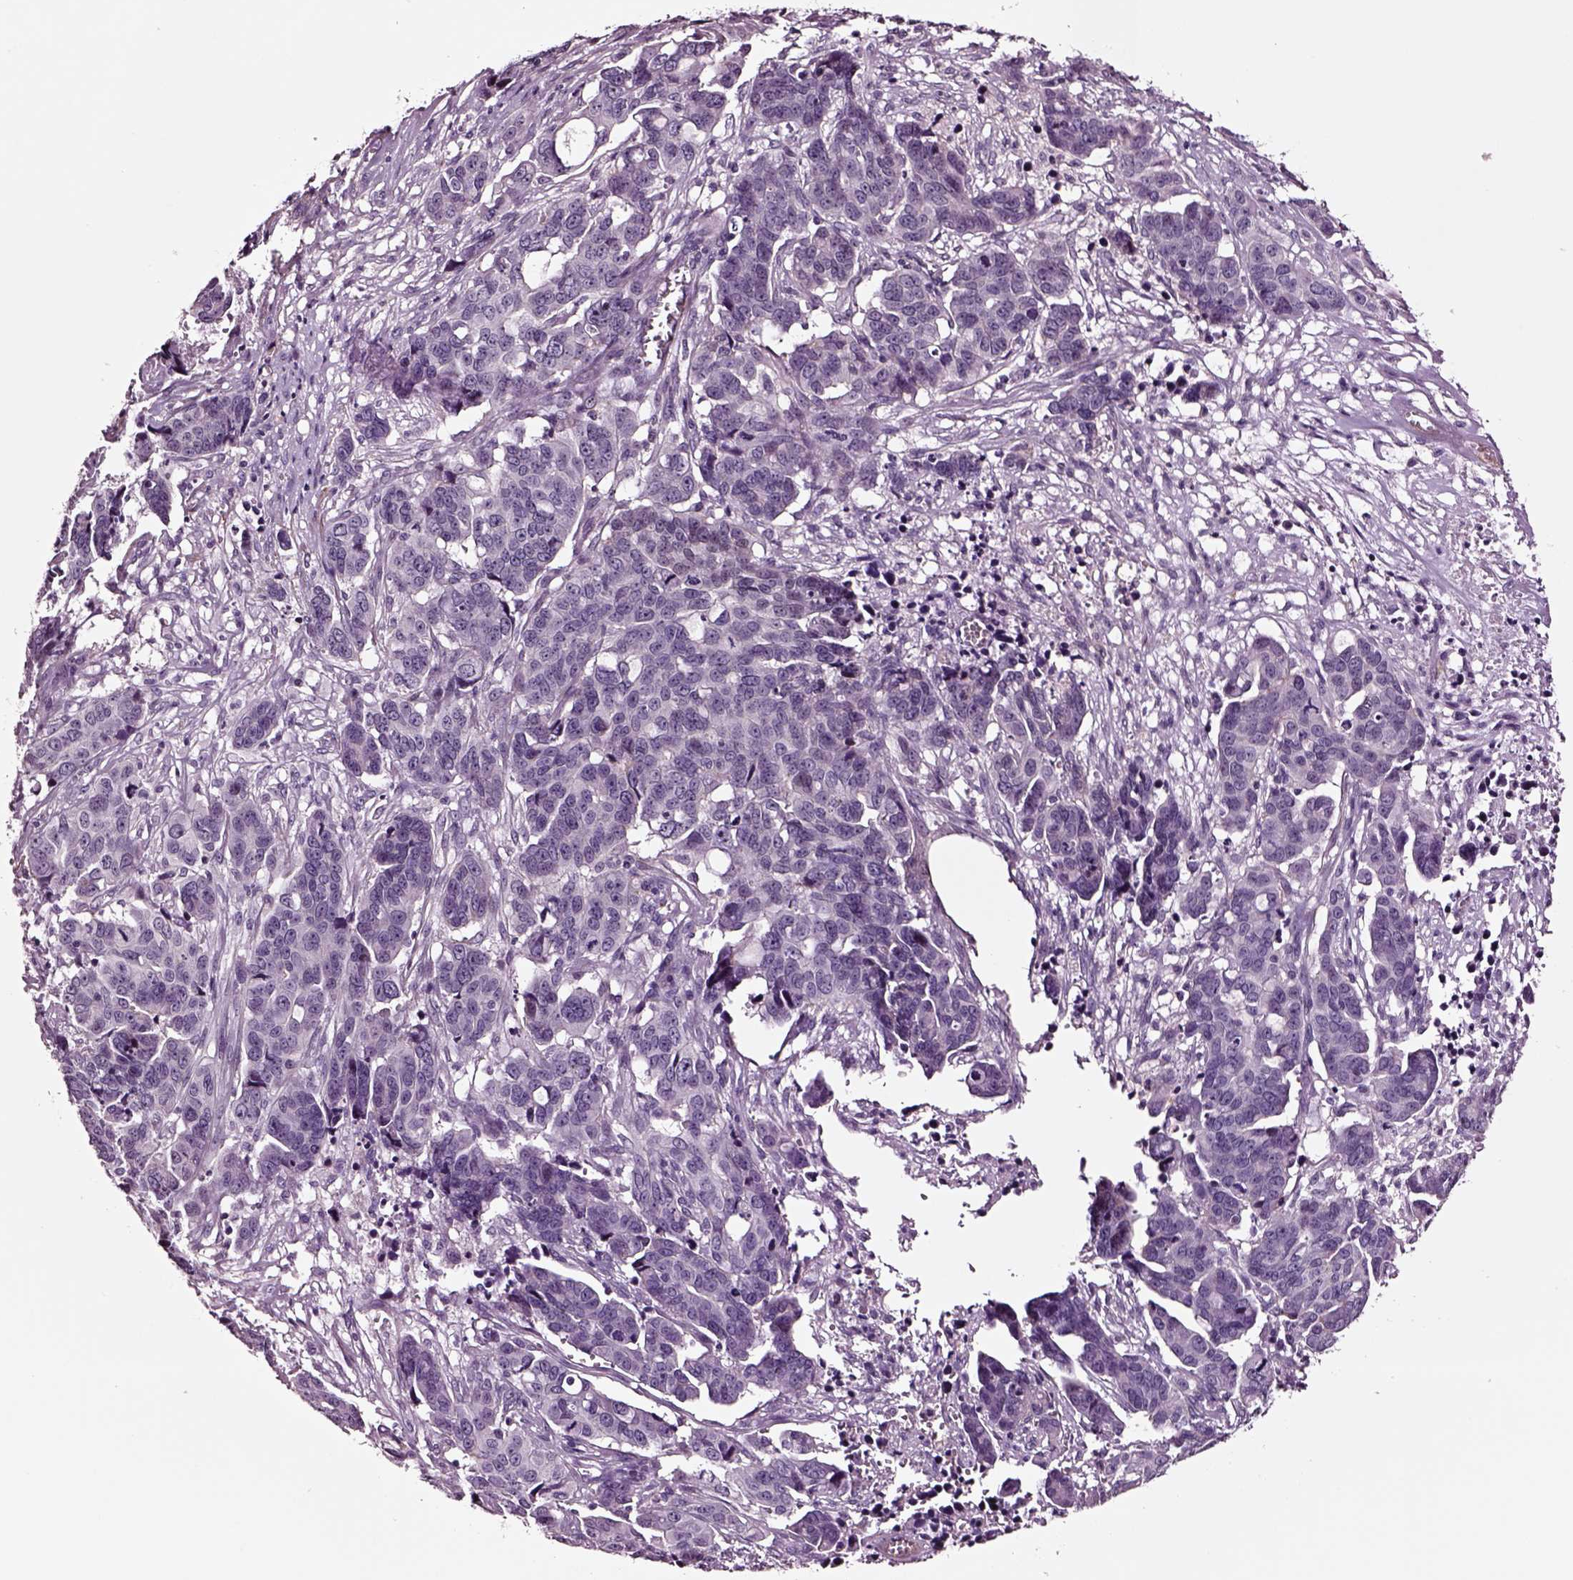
{"staining": {"intensity": "negative", "quantity": "none", "location": "none"}, "tissue": "ovarian cancer", "cell_type": "Tumor cells", "image_type": "cancer", "snomed": [{"axis": "morphology", "description": "Carcinoma, endometroid"}, {"axis": "topography", "description": "Ovary"}], "caption": "This is a photomicrograph of immunohistochemistry (IHC) staining of ovarian cancer, which shows no staining in tumor cells.", "gene": "SOX10", "patient": {"sex": "female", "age": 78}}